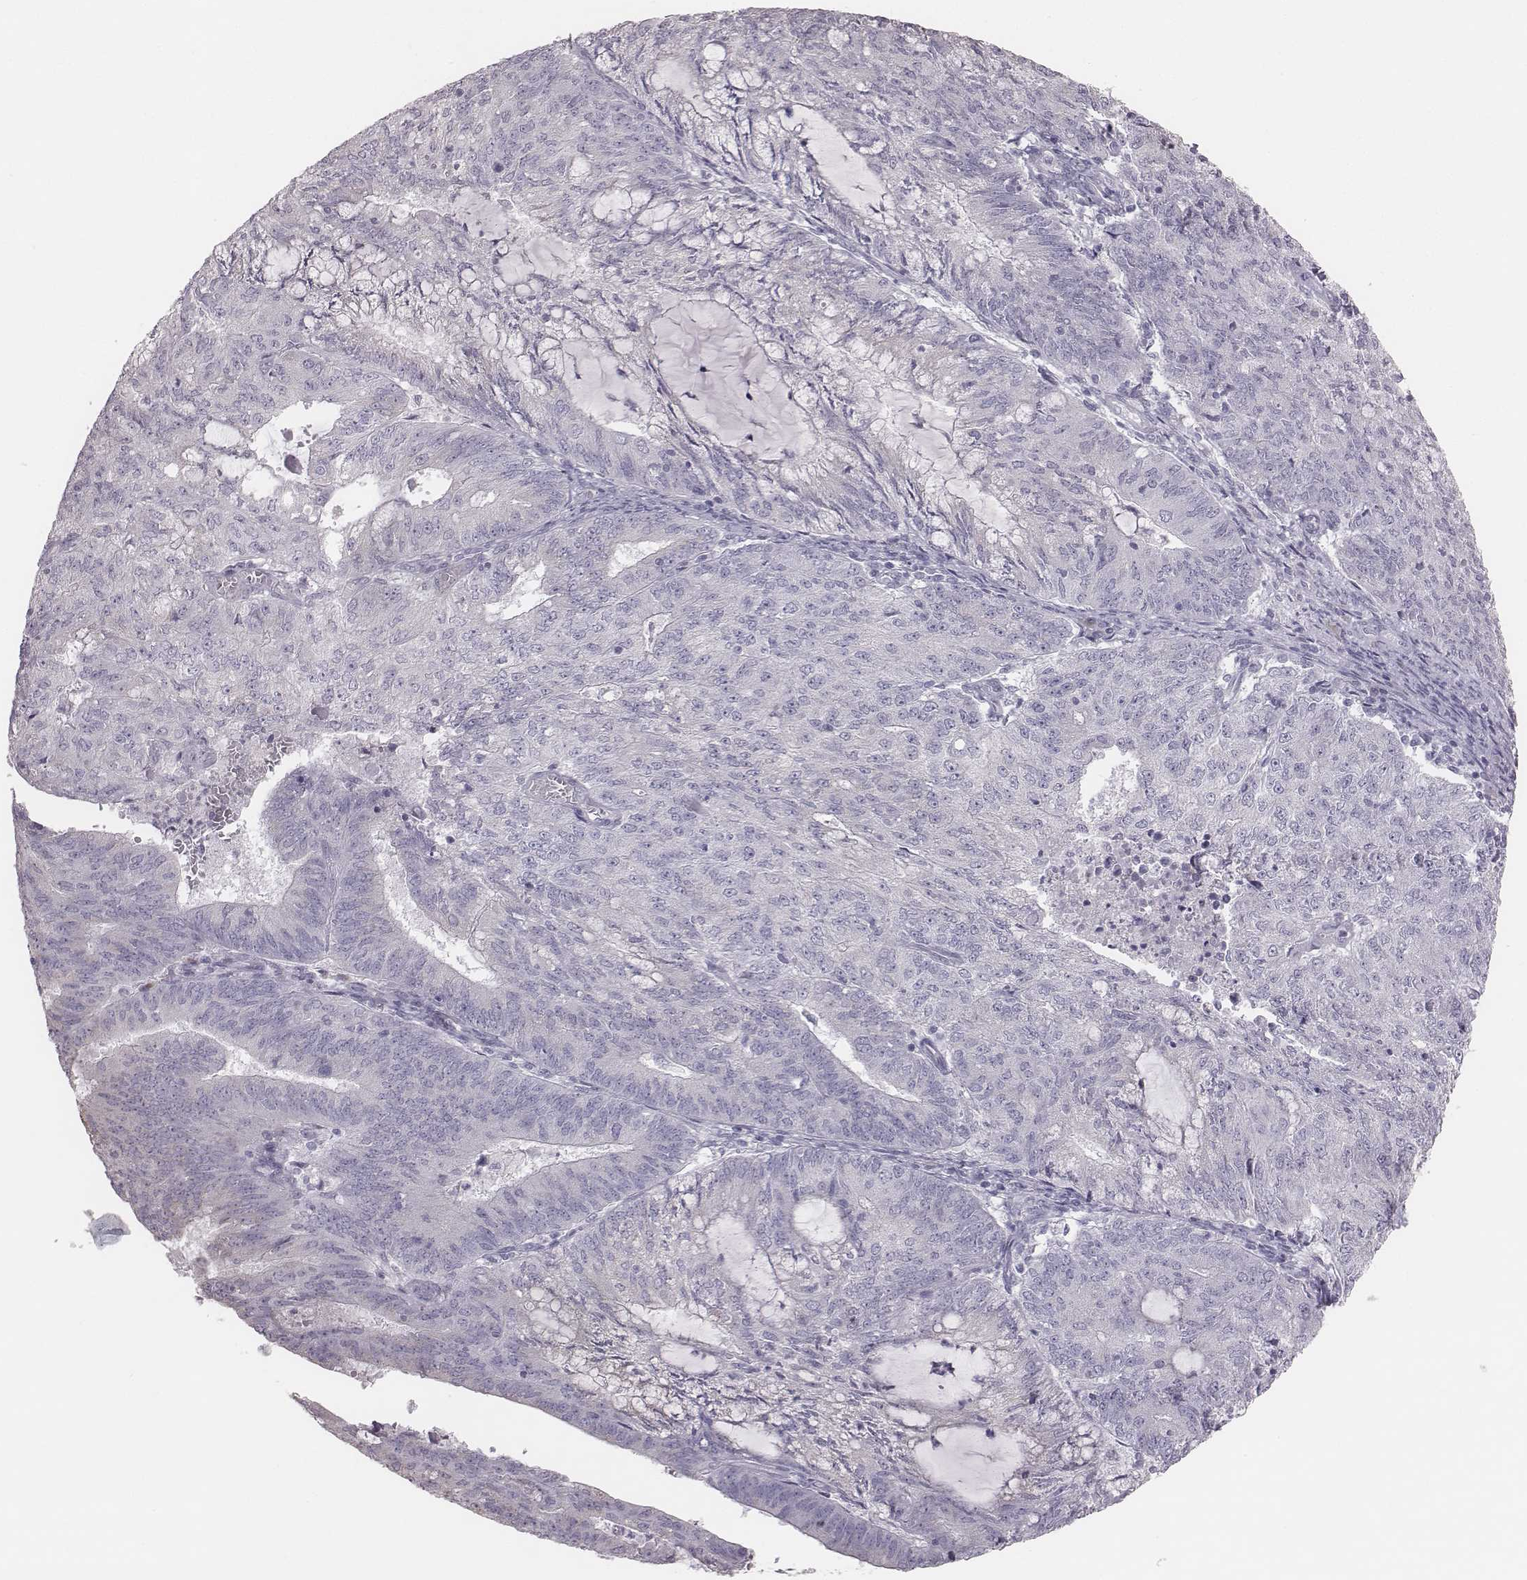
{"staining": {"intensity": "negative", "quantity": "none", "location": "none"}, "tissue": "endometrial cancer", "cell_type": "Tumor cells", "image_type": "cancer", "snomed": [{"axis": "morphology", "description": "Adenocarcinoma, NOS"}, {"axis": "topography", "description": "Endometrium"}], "caption": "Immunohistochemistry image of adenocarcinoma (endometrial) stained for a protein (brown), which shows no expression in tumor cells.", "gene": "C6orf58", "patient": {"sex": "female", "age": 82}}